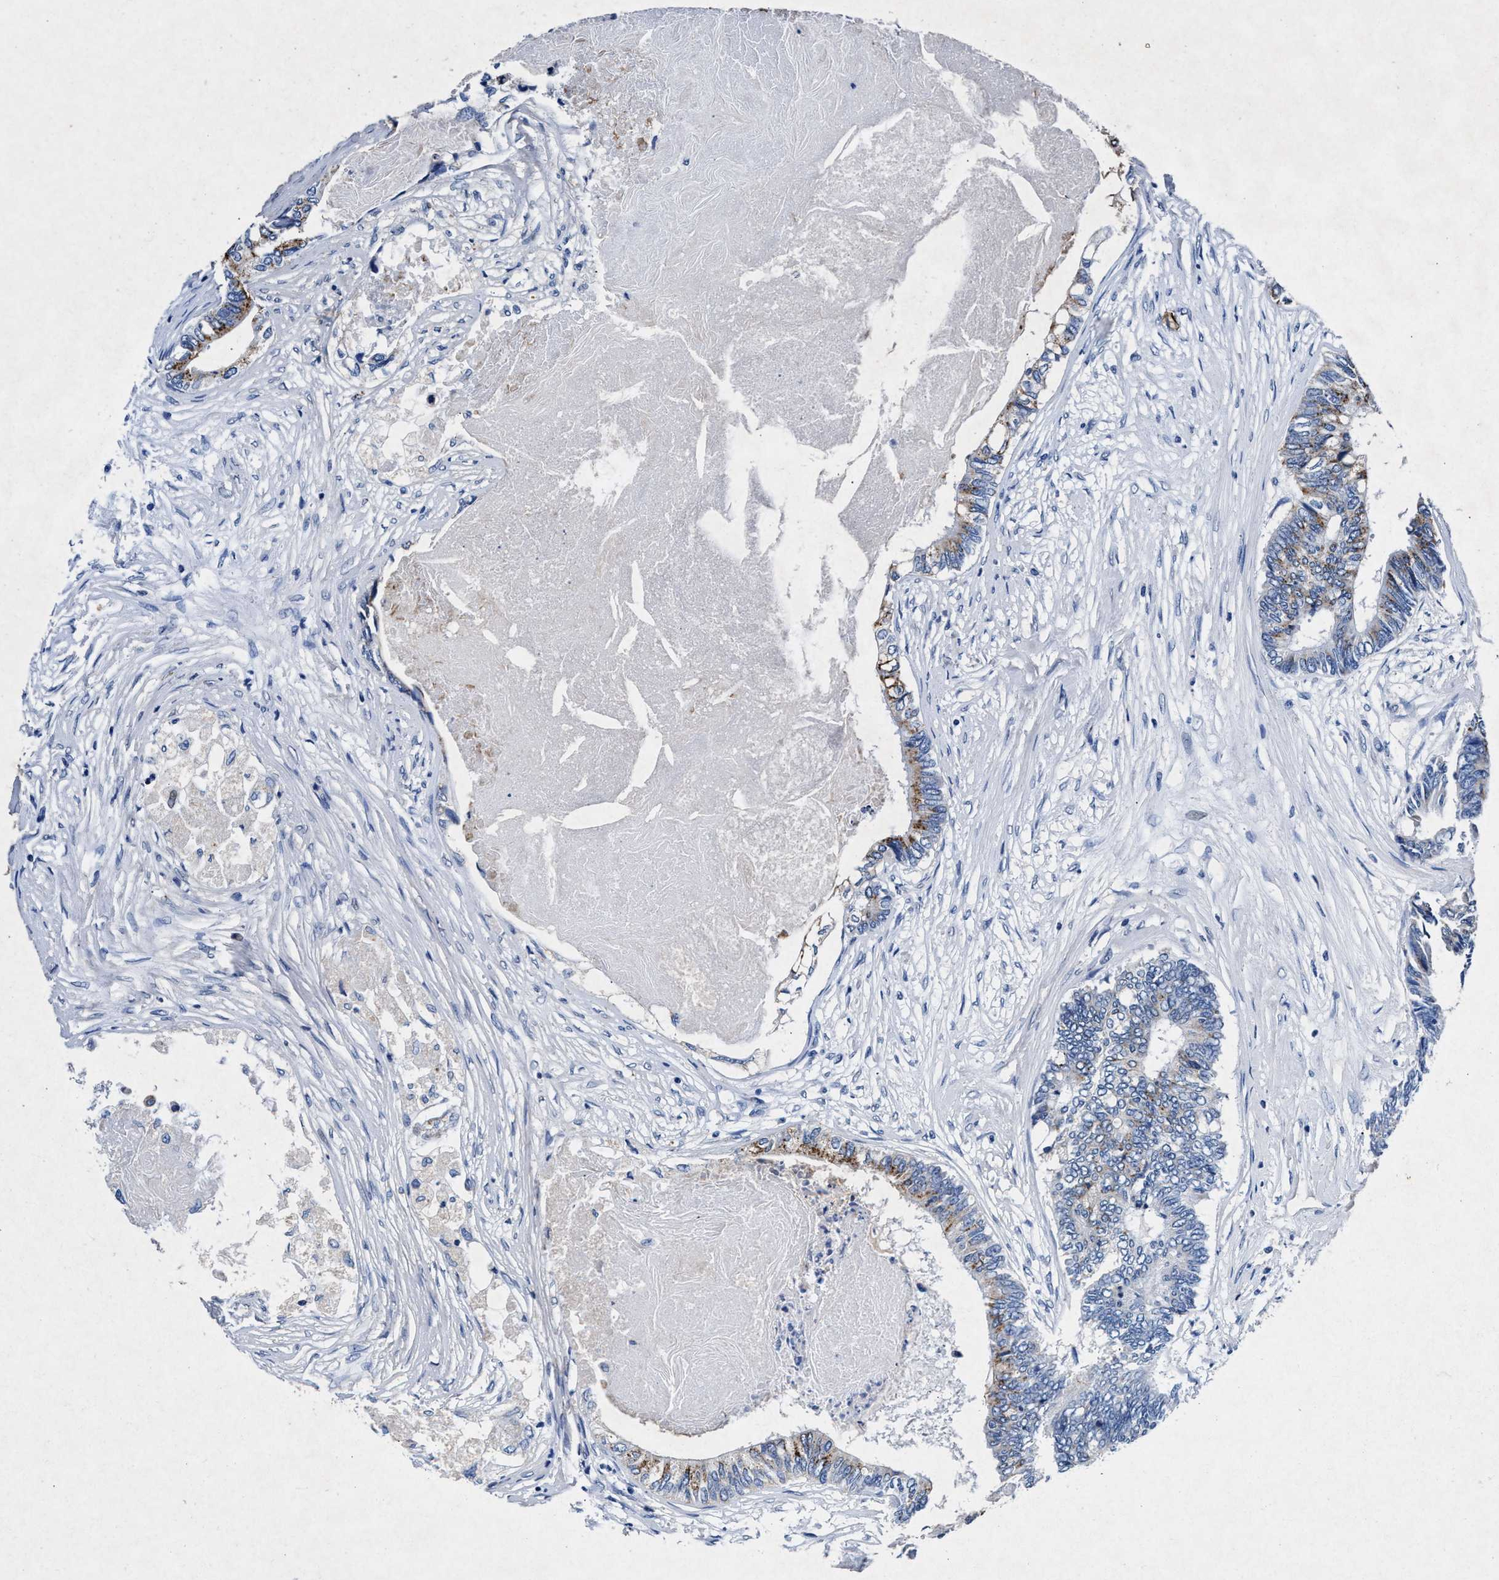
{"staining": {"intensity": "moderate", "quantity": ">75%", "location": "cytoplasmic/membranous"}, "tissue": "colorectal cancer", "cell_type": "Tumor cells", "image_type": "cancer", "snomed": [{"axis": "morphology", "description": "Adenocarcinoma, NOS"}, {"axis": "topography", "description": "Rectum"}], "caption": "Tumor cells exhibit medium levels of moderate cytoplasmic/membranous expression in about >75% of cells in human colorectal cancer (adenocarcinoma).", "gene": "MAP6", "patient": {"sex": "male", "age": 63}}